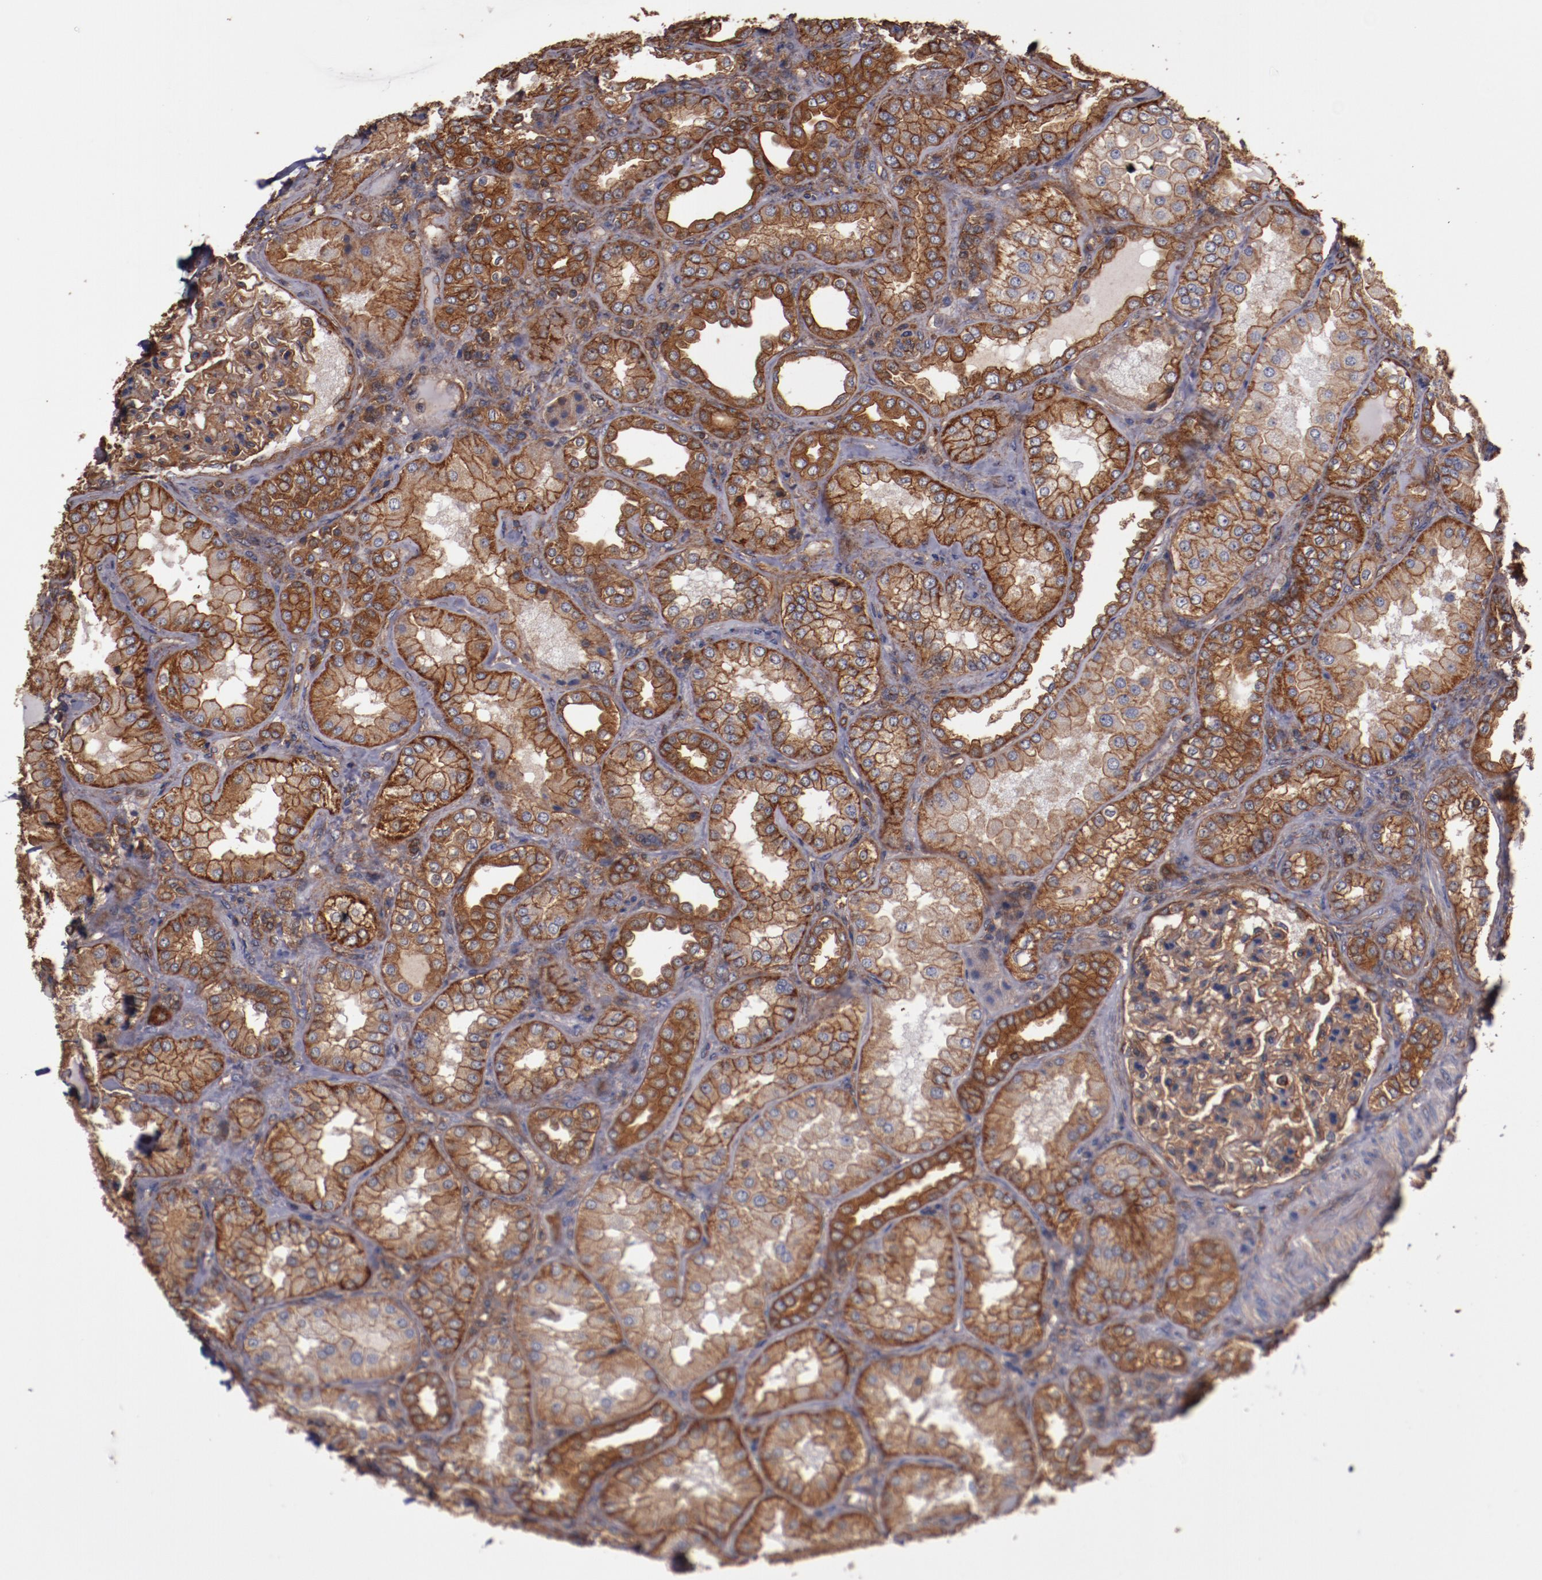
{"staining": {"intensity": "moderate", "quantity": ">75%", "location": "cytoplasmic/membranous"}, "tissue": "kidney", "cell_type": "Cells in glomeruli", "image_type": "normal", "snomed": [{"axis": "morphology", "description": "Normal tissue, NOS"}, {"axis": "topography", "description": "Kidney"}], "caption": "Cells in glomeruli display moderate cytoplasmic/membranous staining in about >75% of cells in unremarkable kidney.", "gene": "TMOD3", "patient": {"sex": "female", "age": 56}}